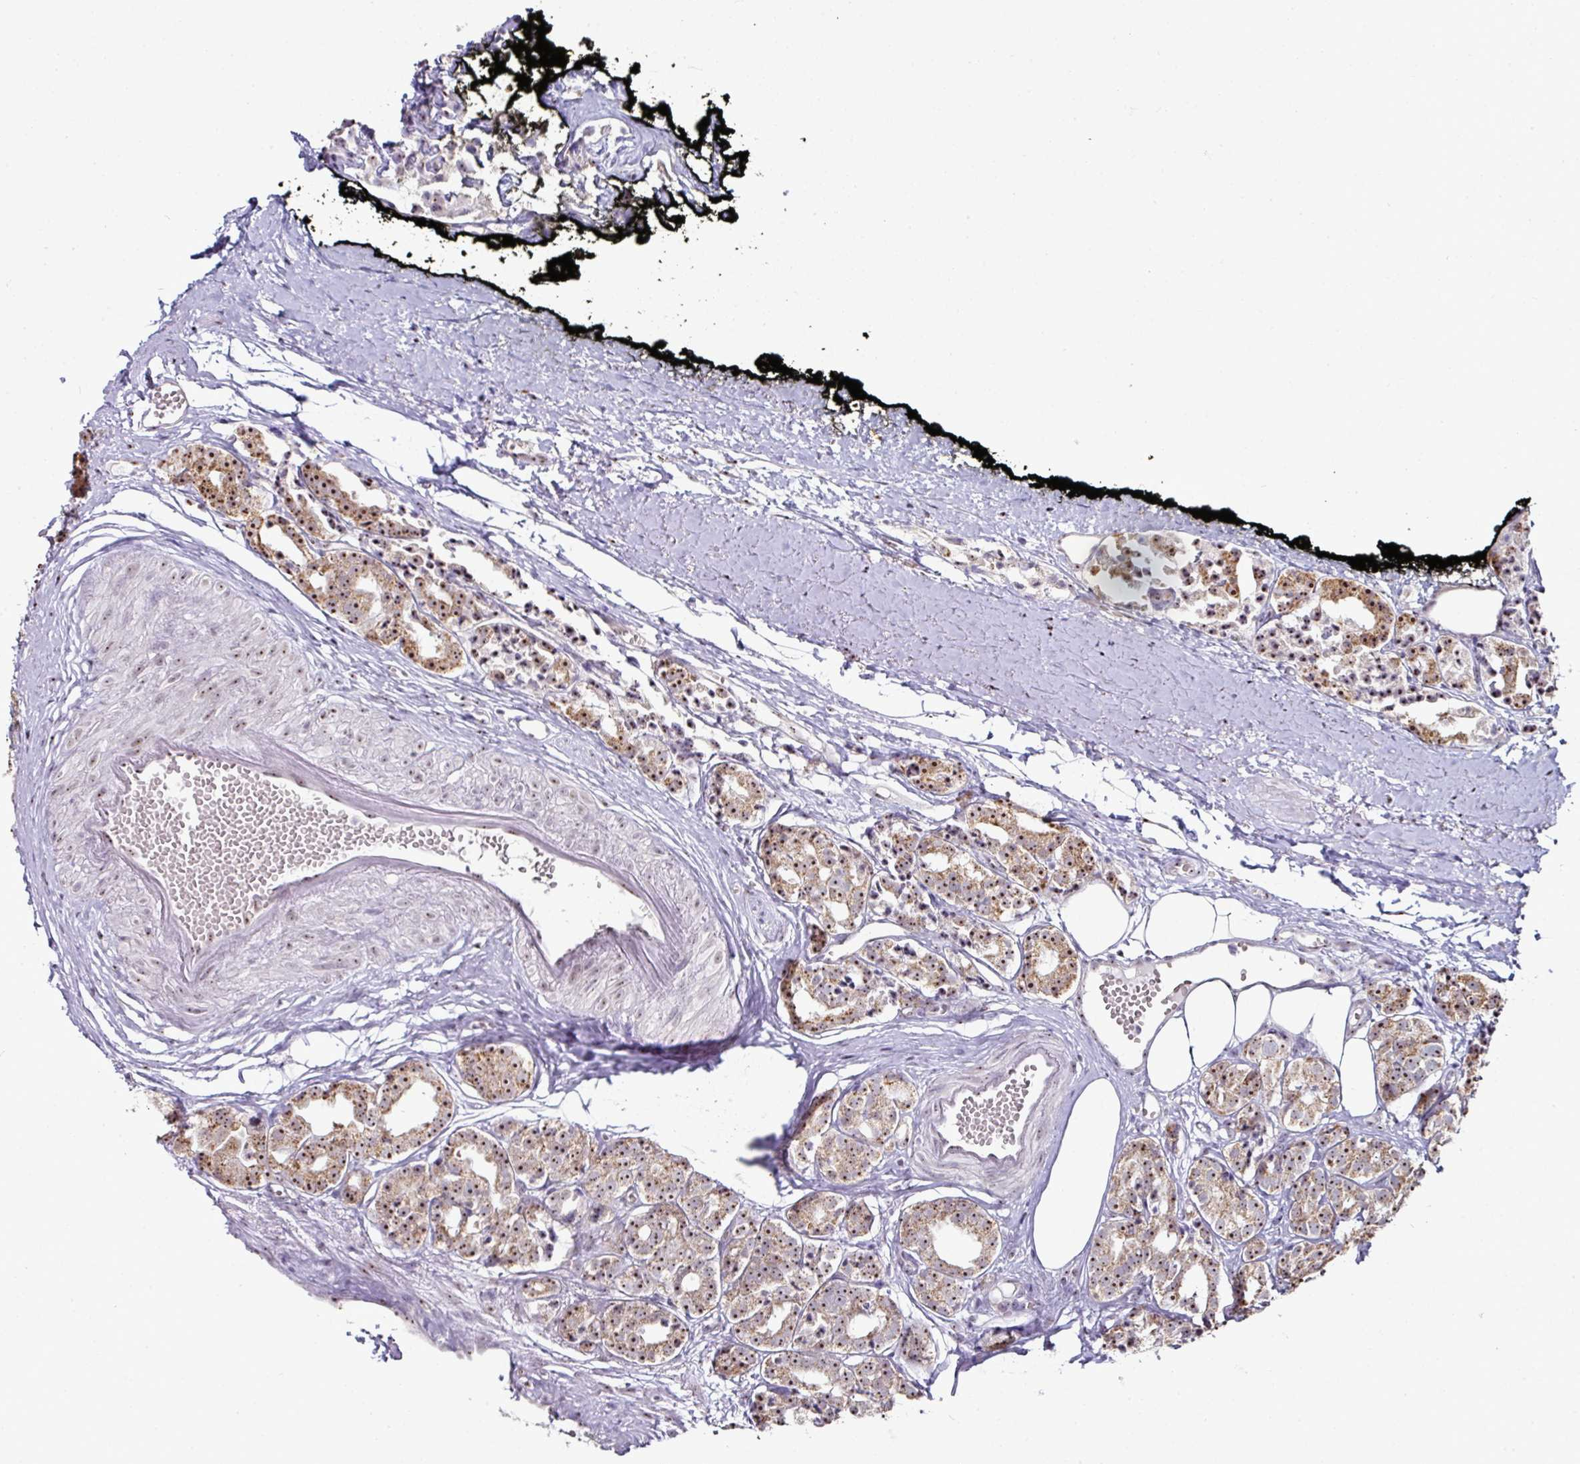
{"staining": {"intensity": "moderate", "quantity": ">75%", "location": "cytoplasmic/membranous,nuclear"}, "tissue": "prostate cancer", "cell_type": "Tumor cells", "image_type": "cancer", "snomed": [{"axis": "morphology", "description": "Adenocarcinoma, High grade"}, {"axis": "topography", "description": "Prostate"}], "caption": "Immunohistochemical staining of human adenocarcinoma (high-grade) (prostate) displays medium levels of moderate cytoplasmic/membranous and nuclear protein positivity in about >75% of tumor cells.", "gene": "NACC2", "patient": {"sex": "male", "age": 71}}